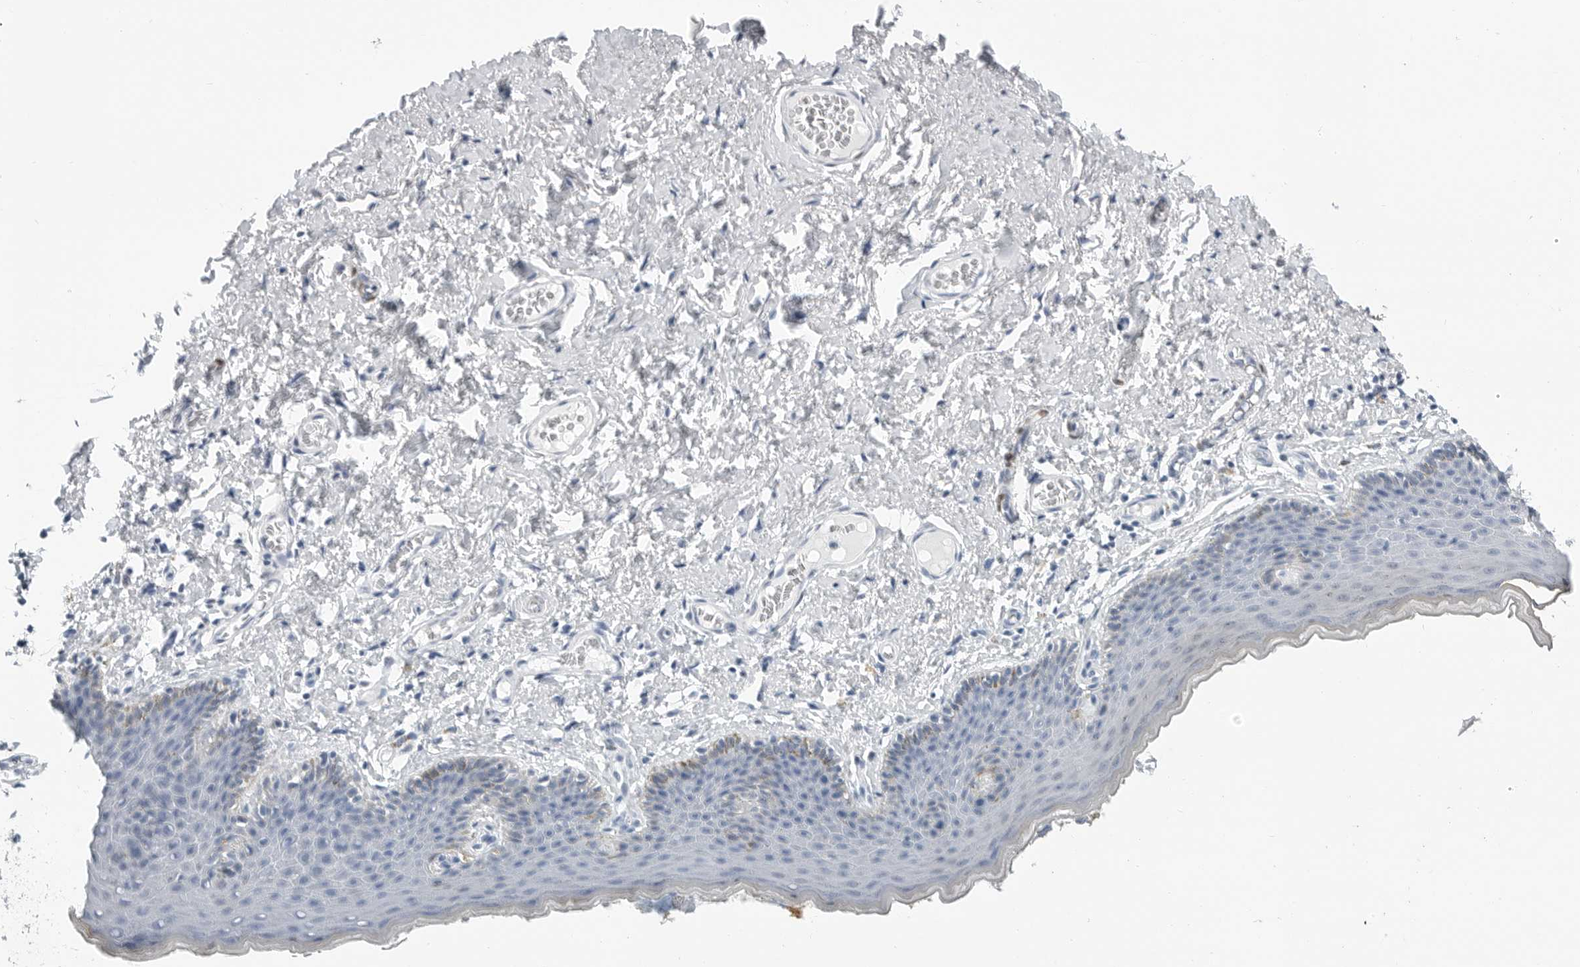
{"staining": {"intensity": "negative", "quantity": "none", "location": "none"}, "tissue": "skin", "cell_type": "Epidermal cells", "image_type": "normal", "snomed": [{"axis": "morphology", "description": "Normal tissue, NOS"}, {"axis": "topography", "description": "Vulva"}], "caption": "The image exhibits no significant staining in epidermal cells of skin. (Brightfield microscopy of DAB (3,3'-diaminobenzidine) IHC at high magnification).", "gene": "PLN", "patient": {"sex": "female", "age": 66}}